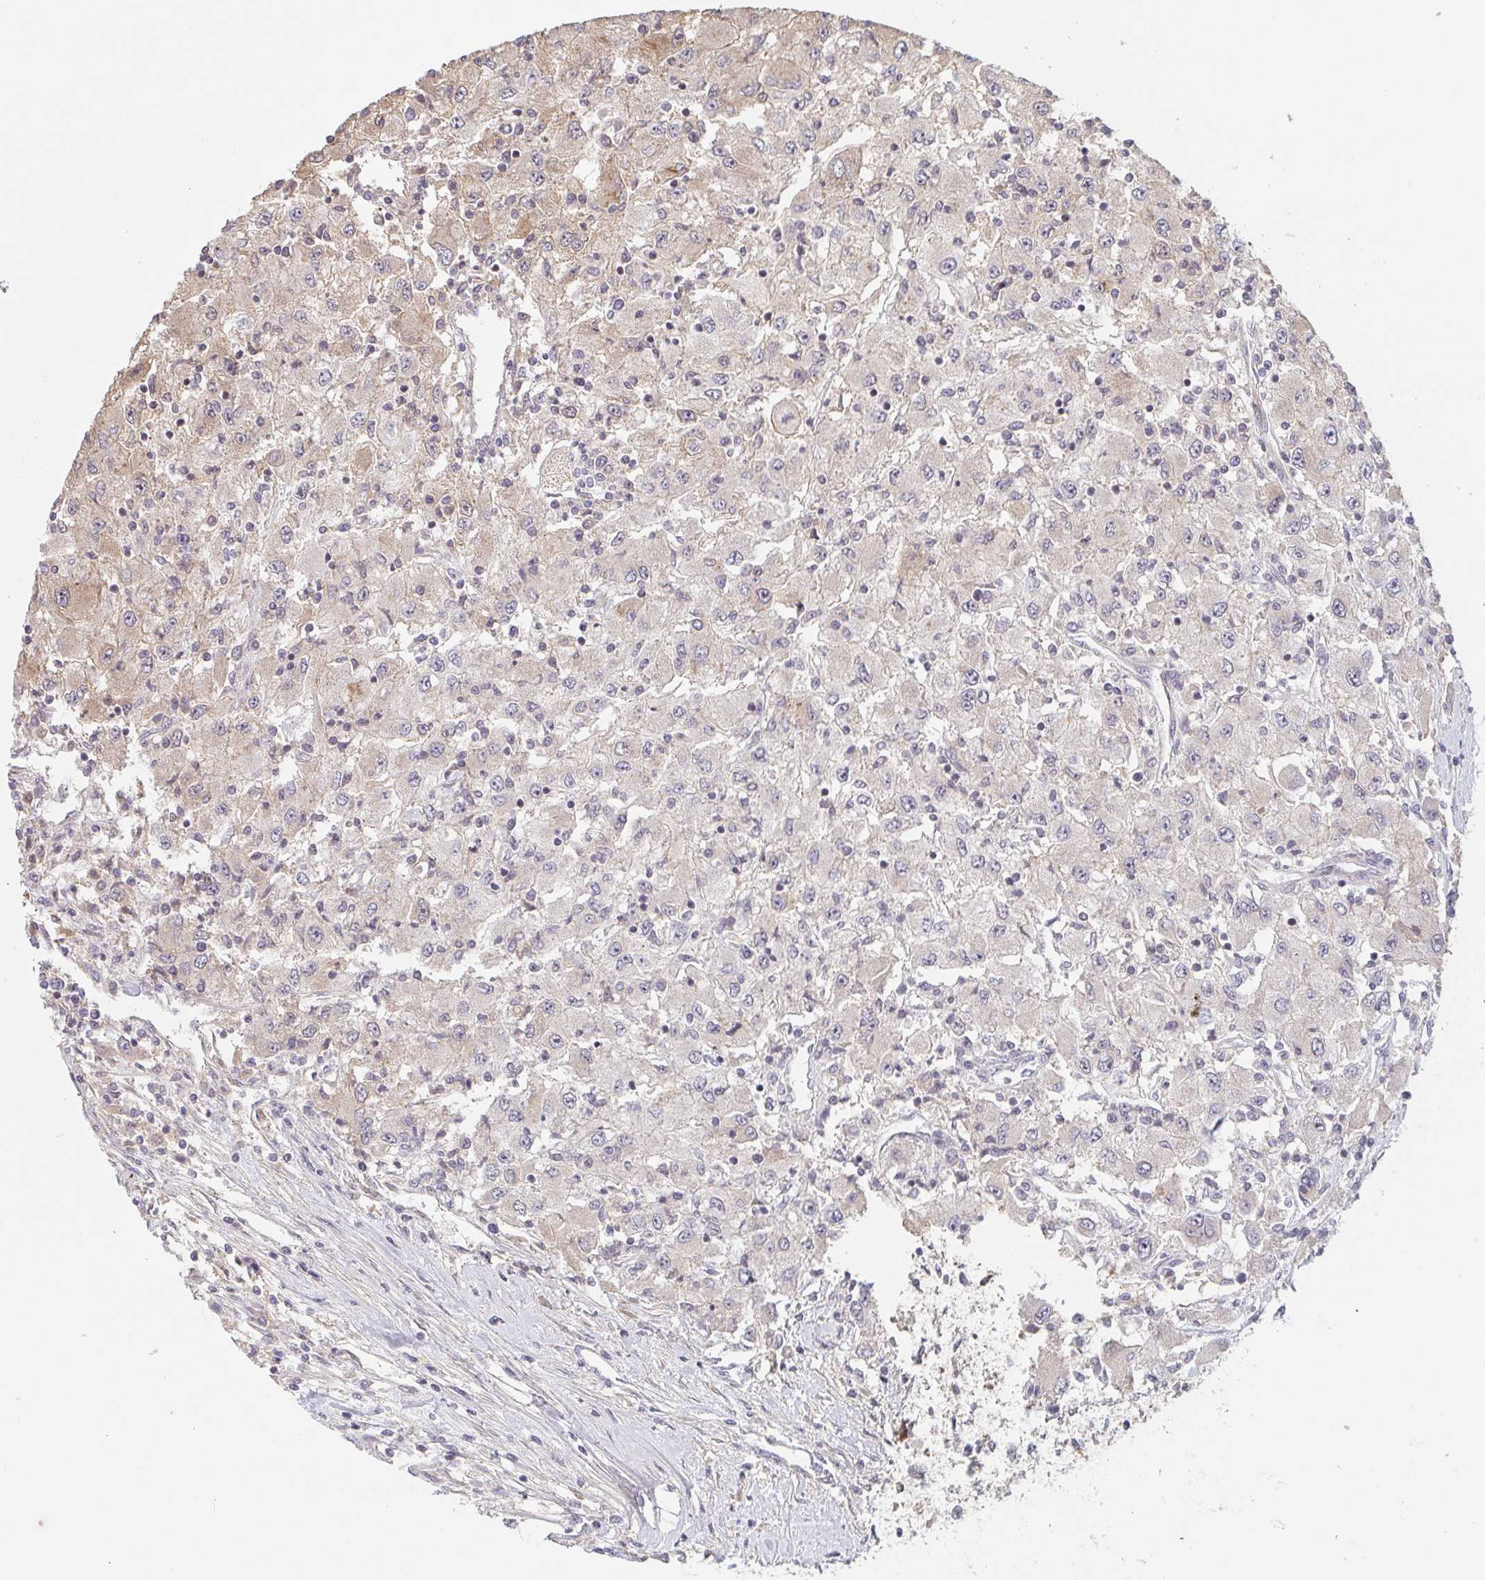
{"staining": {"intensity": "negative", "quantity": "none", "location": "none"}, "tissue": "renal cancer", "cell_type": "Tumor cells", "image_type": "cancer", "snomed": [{"axis": "morphology", "description": "Adenocarcinoma, NOS"}, {"axis": "topography", "description": "Kidney"}], "caption": "Photomicrograph shows no significant protein expression in tumor cells of adenocarcinoma (renal).", "gene": "DCST1", "patient": {"sex": "female", "age": 67}}